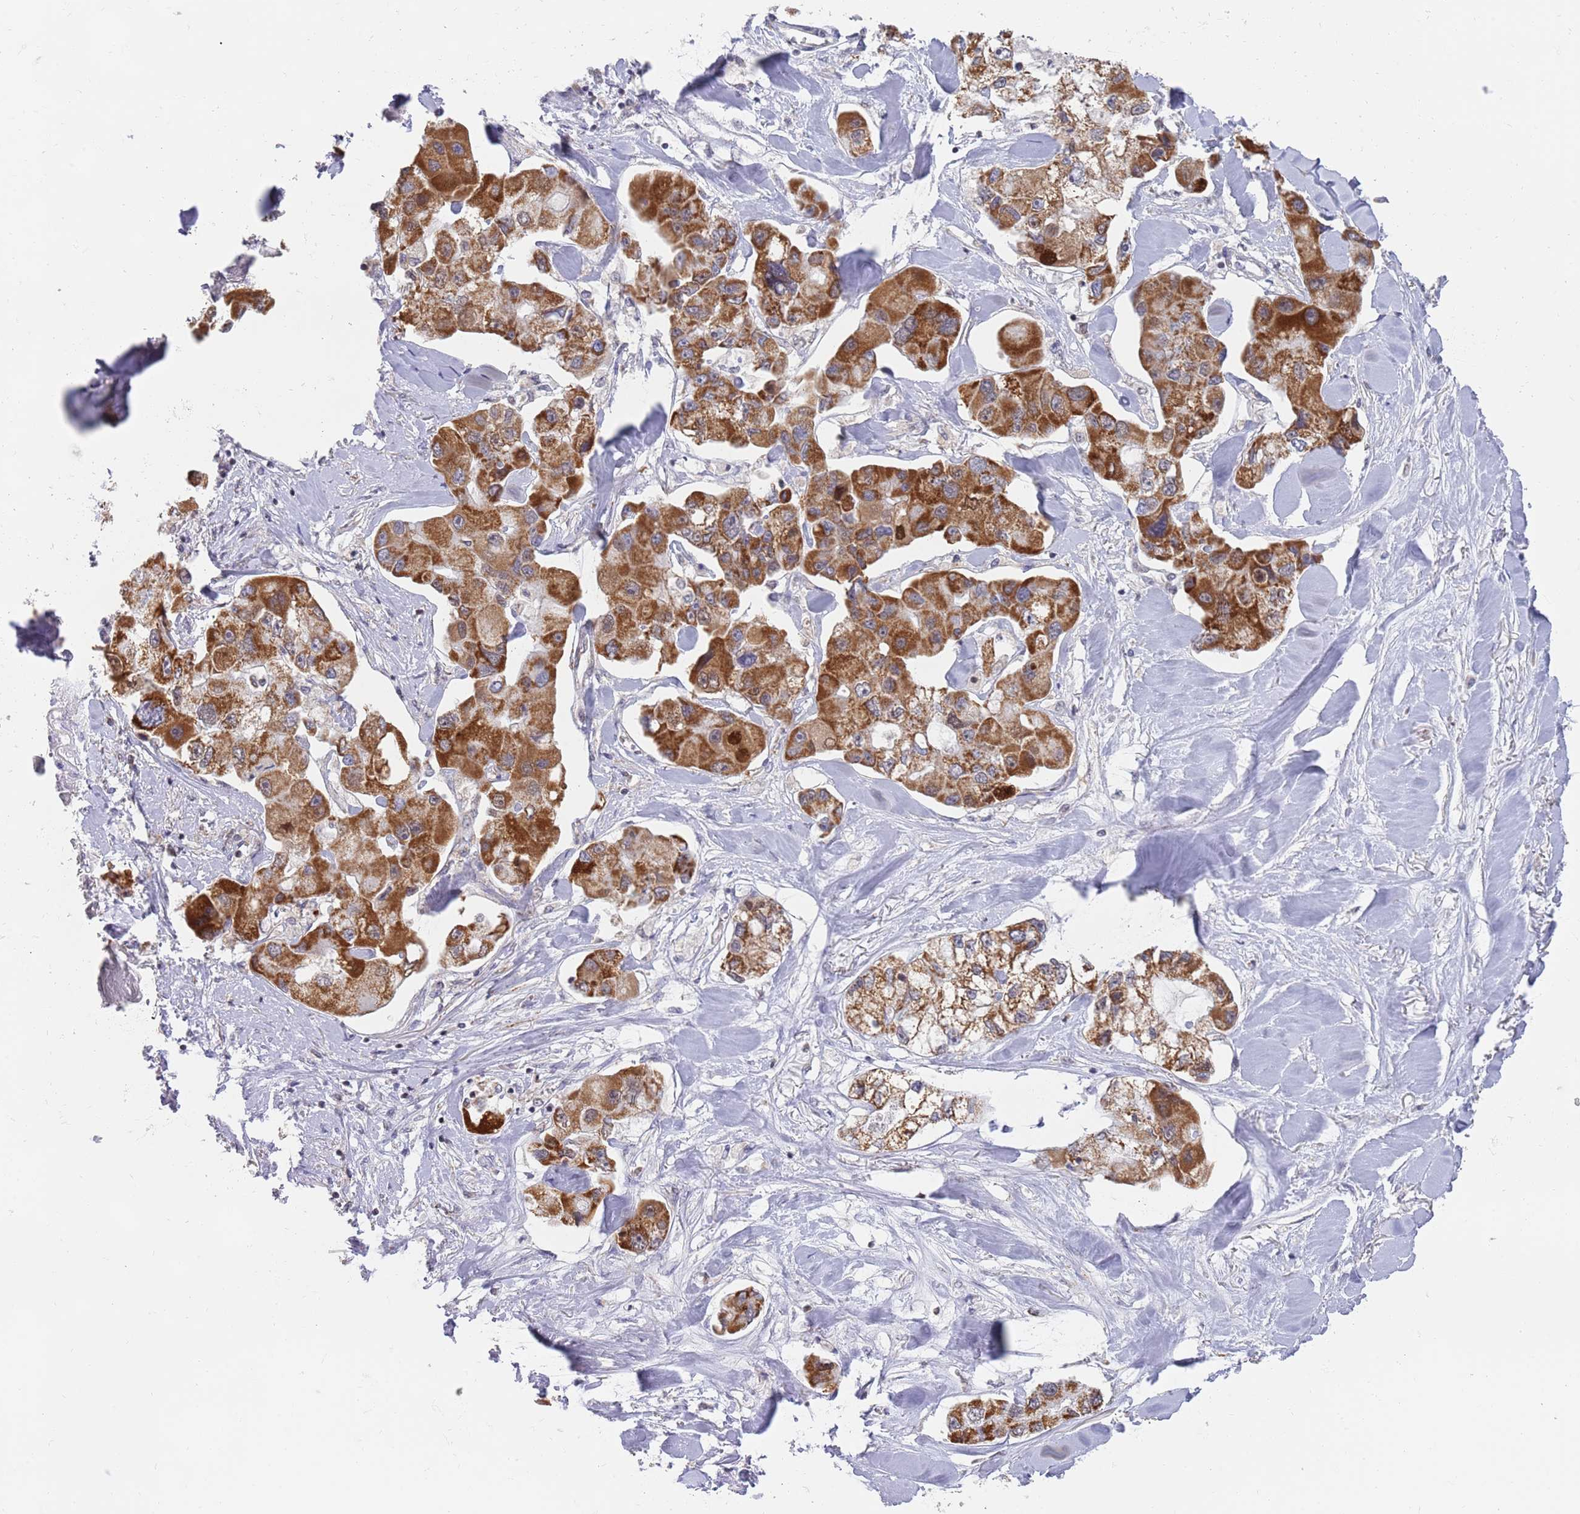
{"staining": {"intensity": "strong", "quantity": ">75%", "location": "cytoplasmic/membranous"}, "tissue": "lung cancer", "cell_type": "Tumor cells", "image_type": "cancer", "snomed": [{"axis": "morphology", "description": "Adenocarcinoma, NOS"}, {"axis": "topography", "description": "Lung"}], "caption": "A brown stain shows strong cytoplasmic/membranous expression of a protein in lung adenocarcinoma tumor cells. The staining was performed using DAB (3,3'-diaminobenzidine), with brown indicating positive protein expression. Nuclei are stained blue with hematoxylin.", "gene": "TIMM13", "patient": {"sex": "female", "age": 54}}